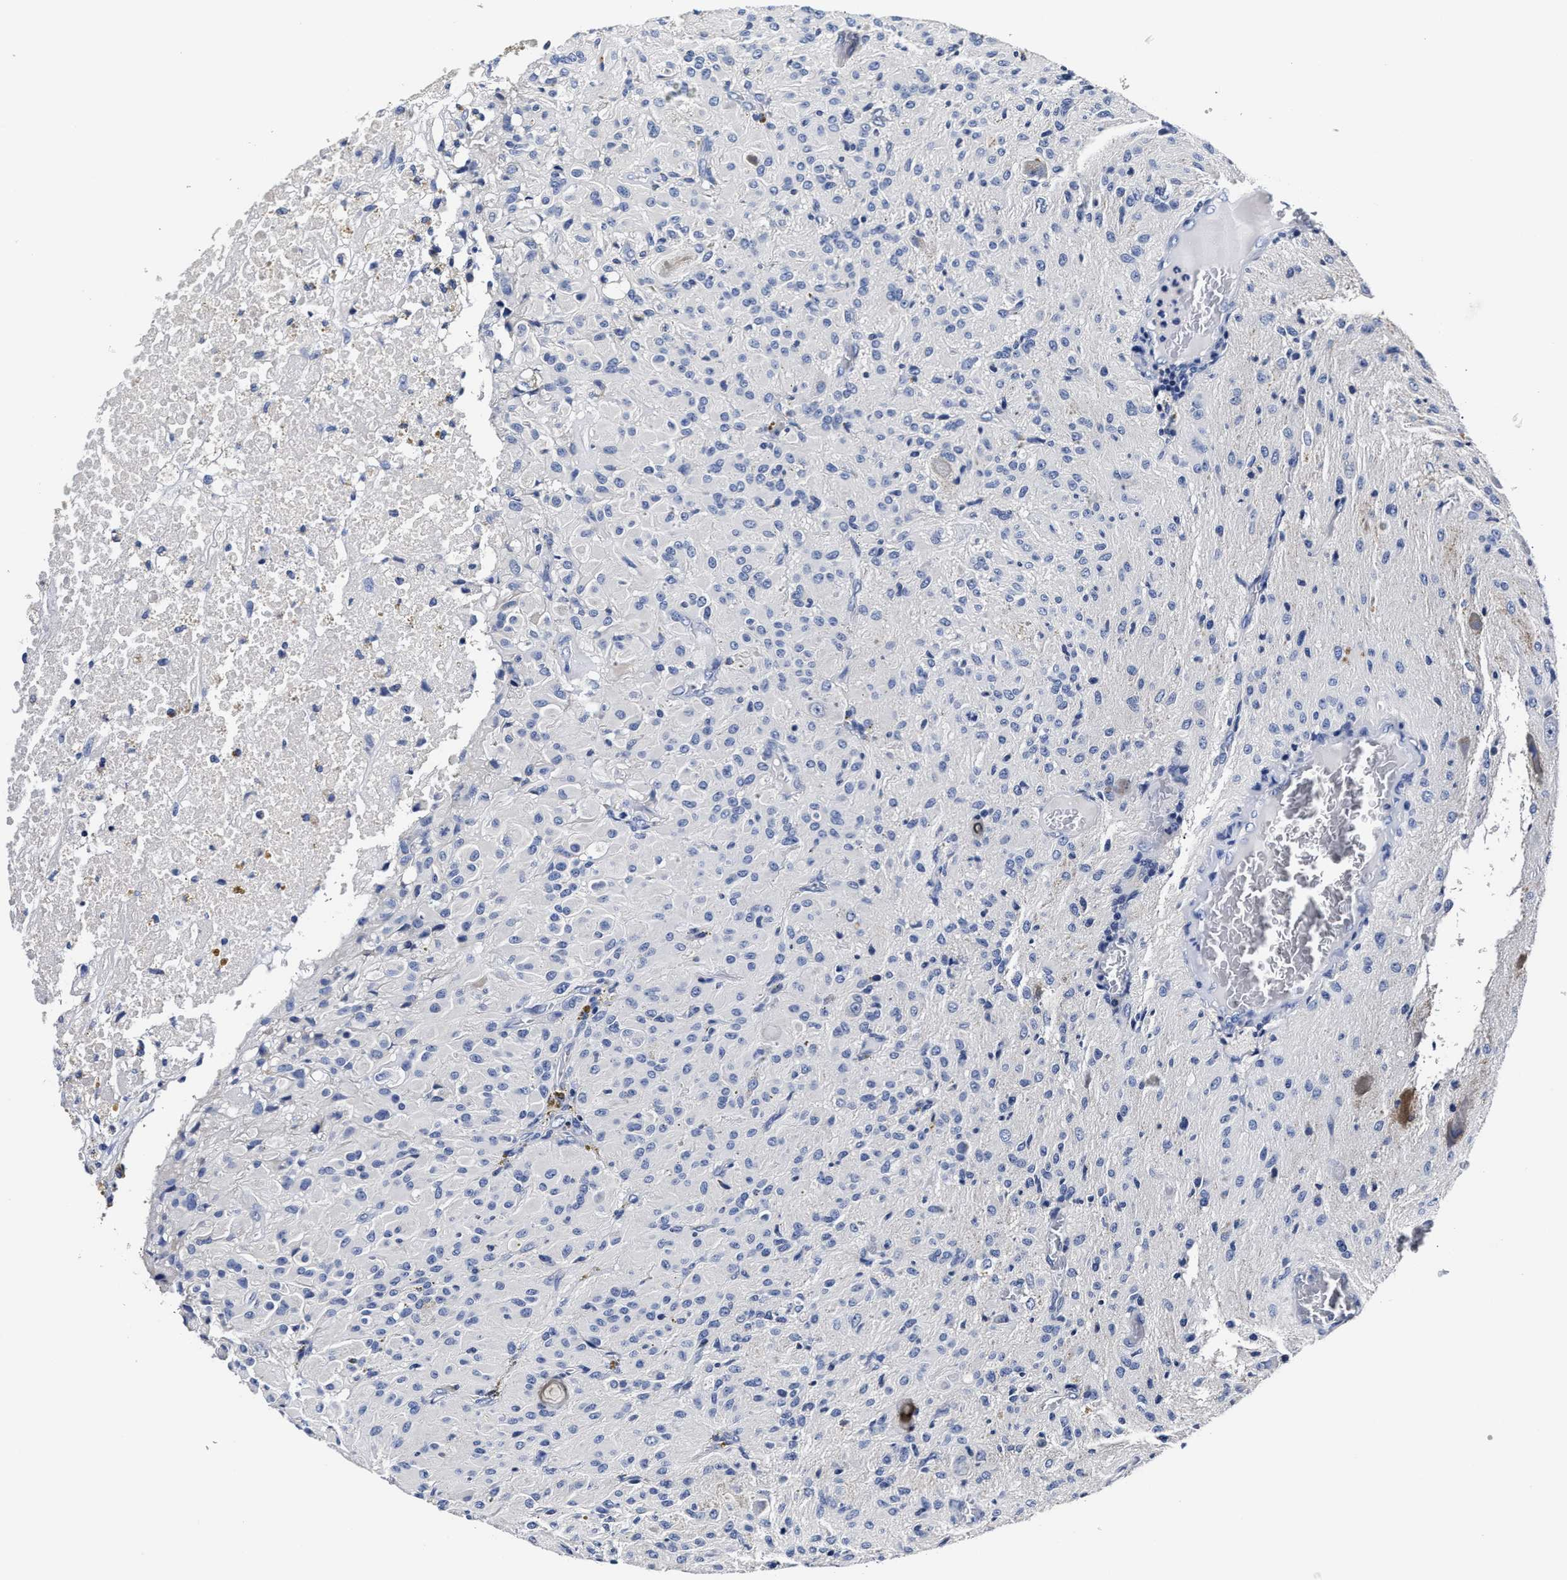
{"staining": {"intensity": "negative", "quantity": "none", "location": "none"}, "tissue": "glioma", "cell_type": "Tumor cells", "image_type": "cancer", "snomed": [{"axis": "morphology", "description": "Glioma, malignant, High grade"}, {"axis": "topography", "description": "Brain"}], "caption": "DAB (3,3'-diaminobenzidine) immunohistochemical staining of glioma reveals no significant staining in tumor cells.", "gene": "OLFML2A", "patient": {"sex": "female", "age": 59}}